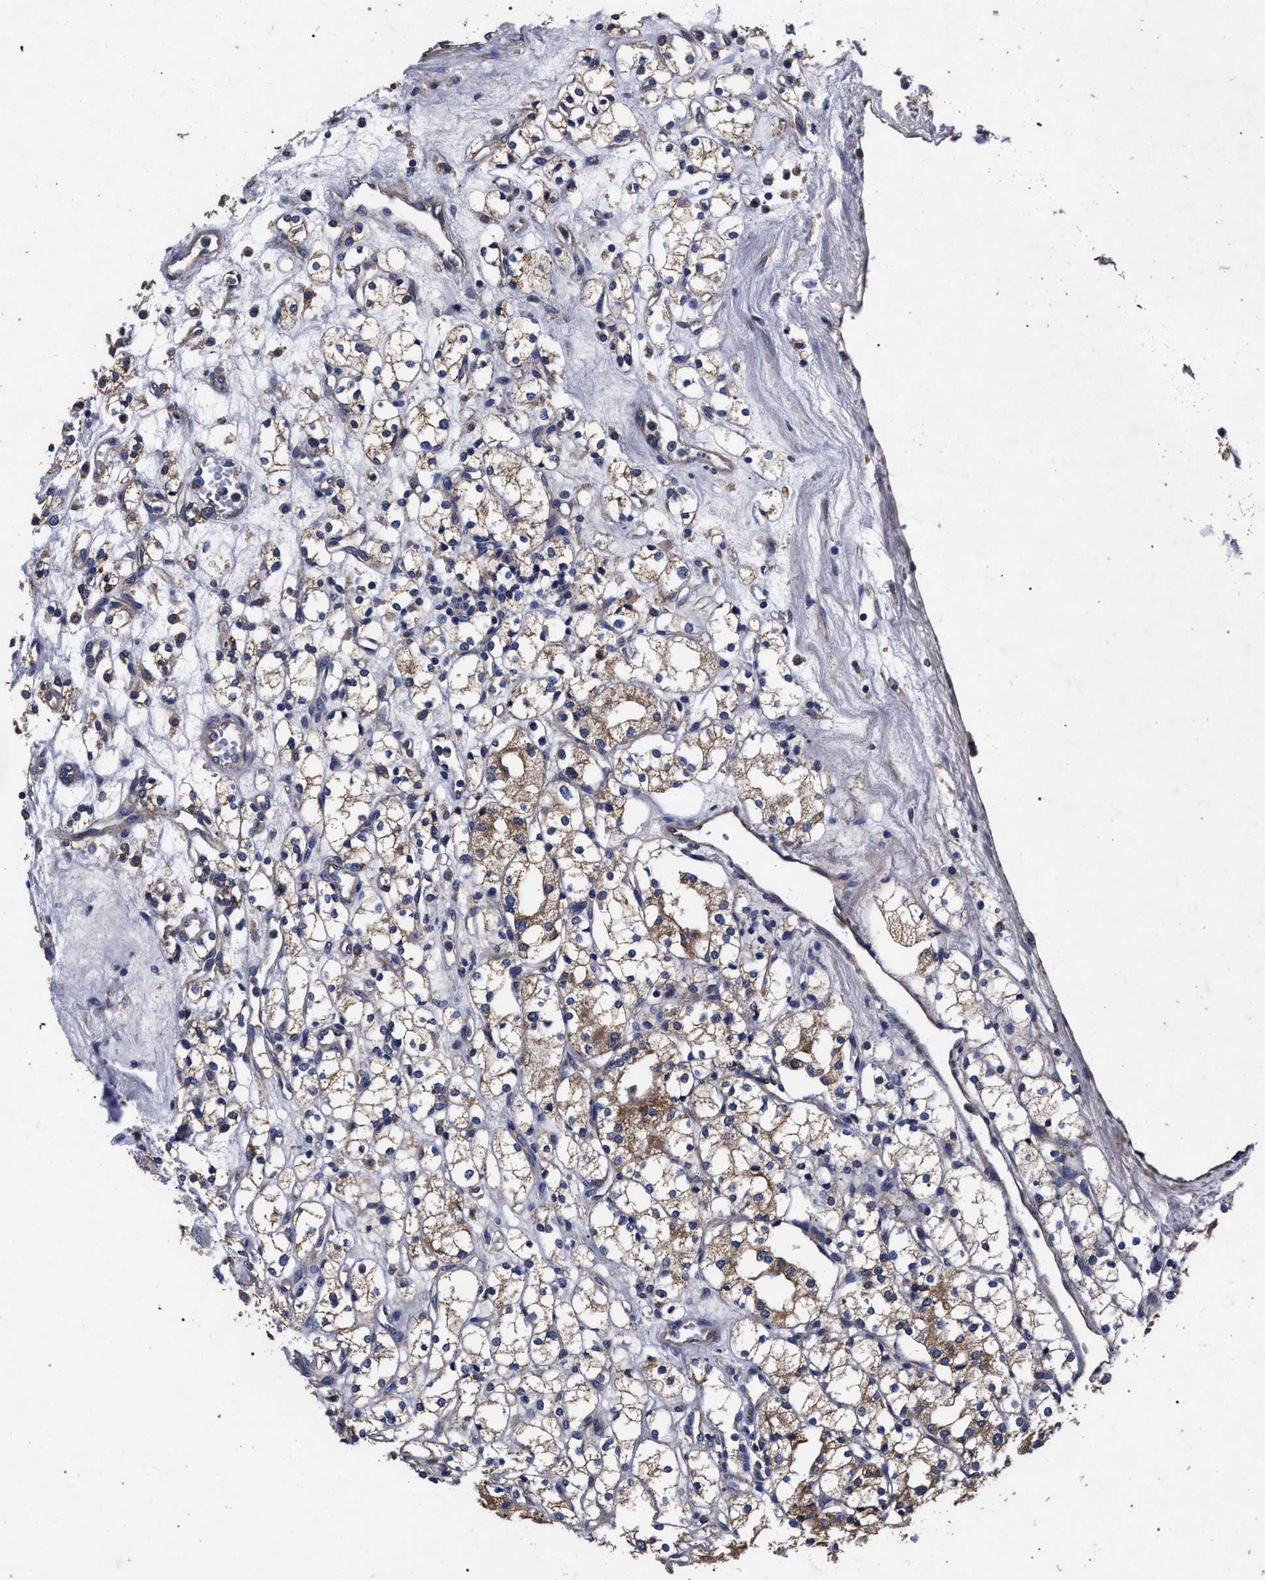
{"staining": {"intensity": "moderate", "quantity": ">75%", "location": "cytoplasmic/membranous"}, "tissue": "renal cancer", "cell_type": "Tumor cells", "image_type": "cancer", "snomed": [{"axis": "morphology", "description": "Adenocarcinoma, NOS"}, {"axis": "topography", "description": "Kidney"}], "caption": "Protein staining shows moderate cytoplasmic/membranous staining in about >75% of tumor cells in renal adenocarcinoma.", "gene": "CFAP95", "patient": {"sex": "male", "age": 77}}